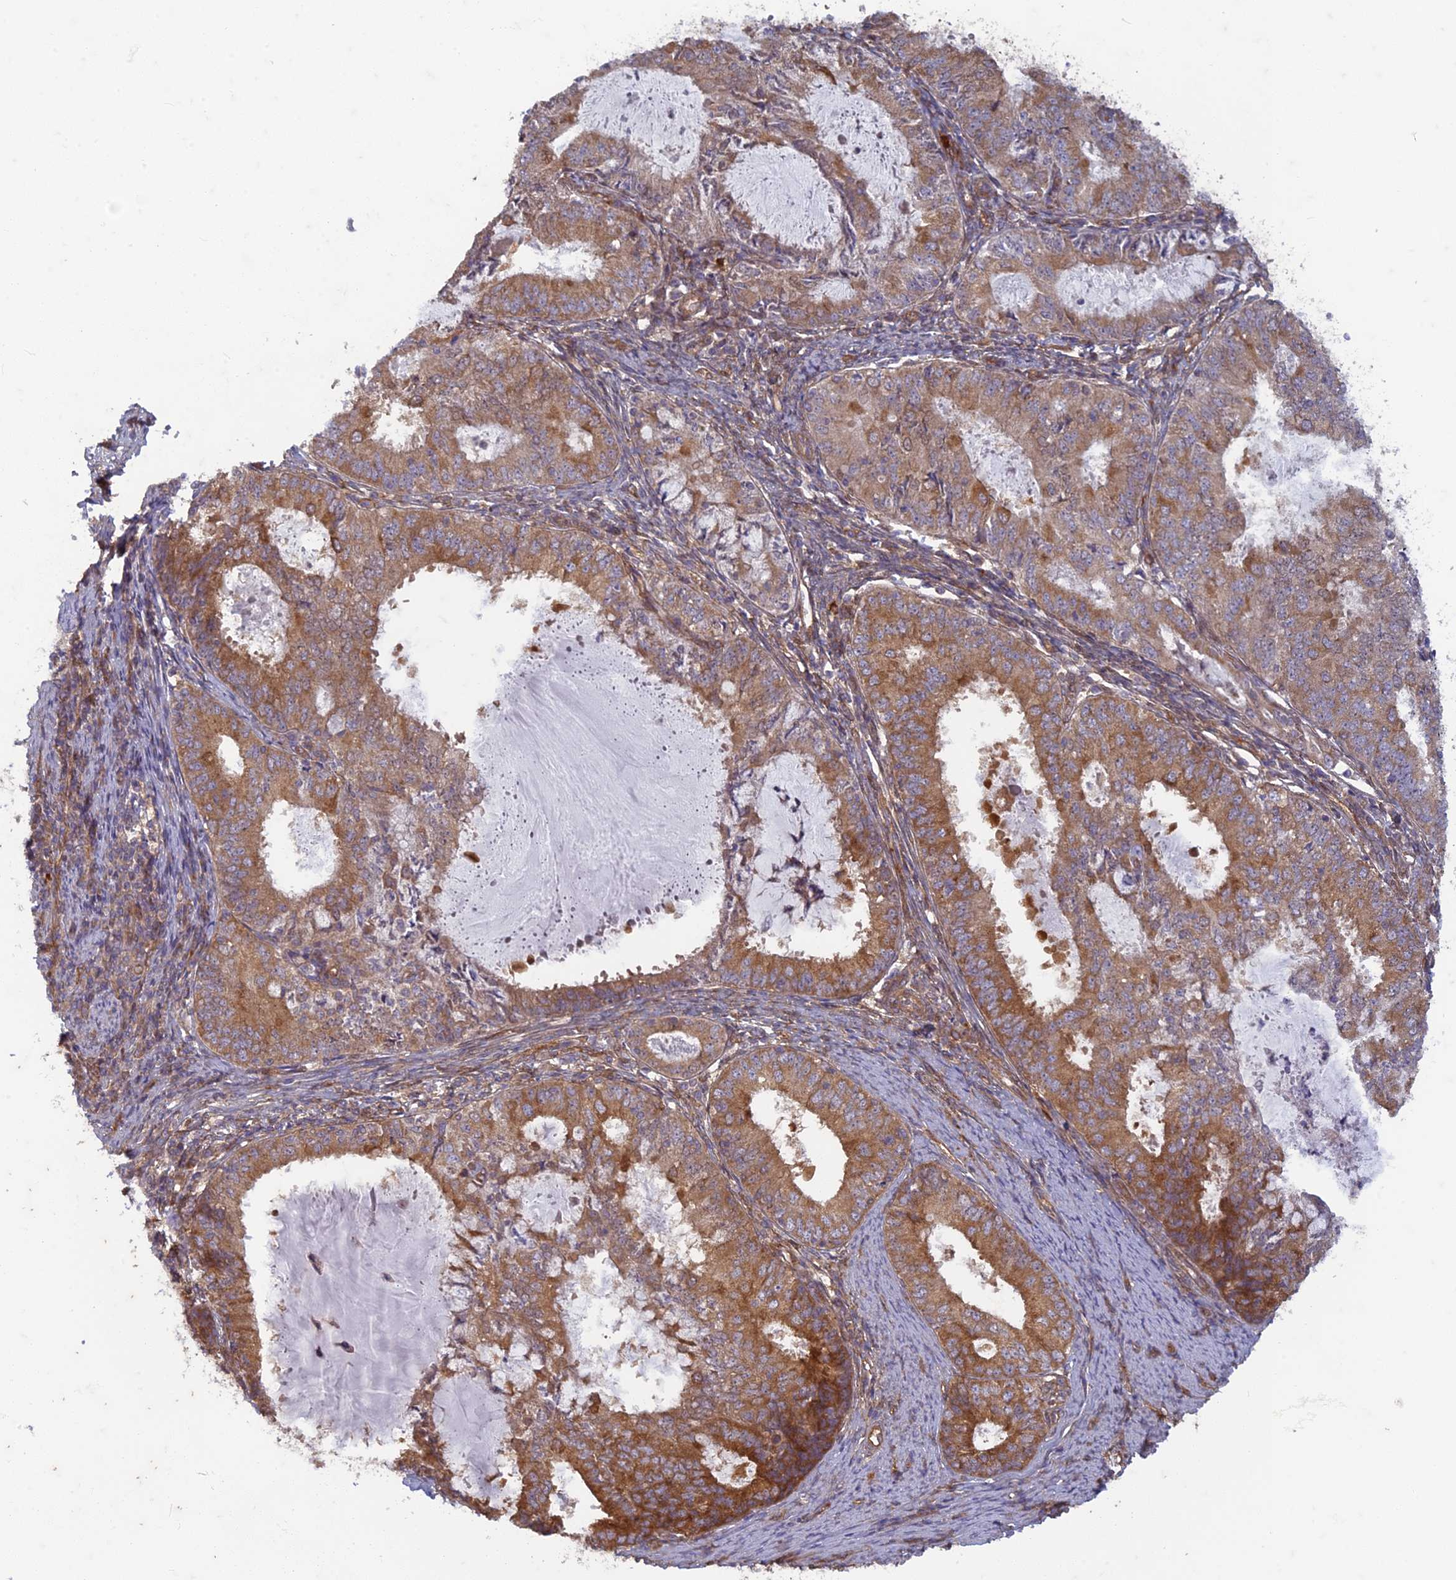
{"staining": {"intensity": "moderate", "quantity": ">75%", "location": "cytoplasmic/membranous"}, "tissue": "endometrial cancer", "cell_type": "Tumor cells", "image_type": "cancer", "snomed": [{"axis": "morphology", "description": "Adenocarcinoma, NOS"}, {"axis": "topography", "description": "Endometrium"}], "caption": "This photomicrograph reveals IHC staining of human endometrial cancer, with medium moderate cytoplasmic/membranous expression in approximately >75% of tumor cells.", "gene": "TCF25", "patient": {"sex": "female", "age": 57}}